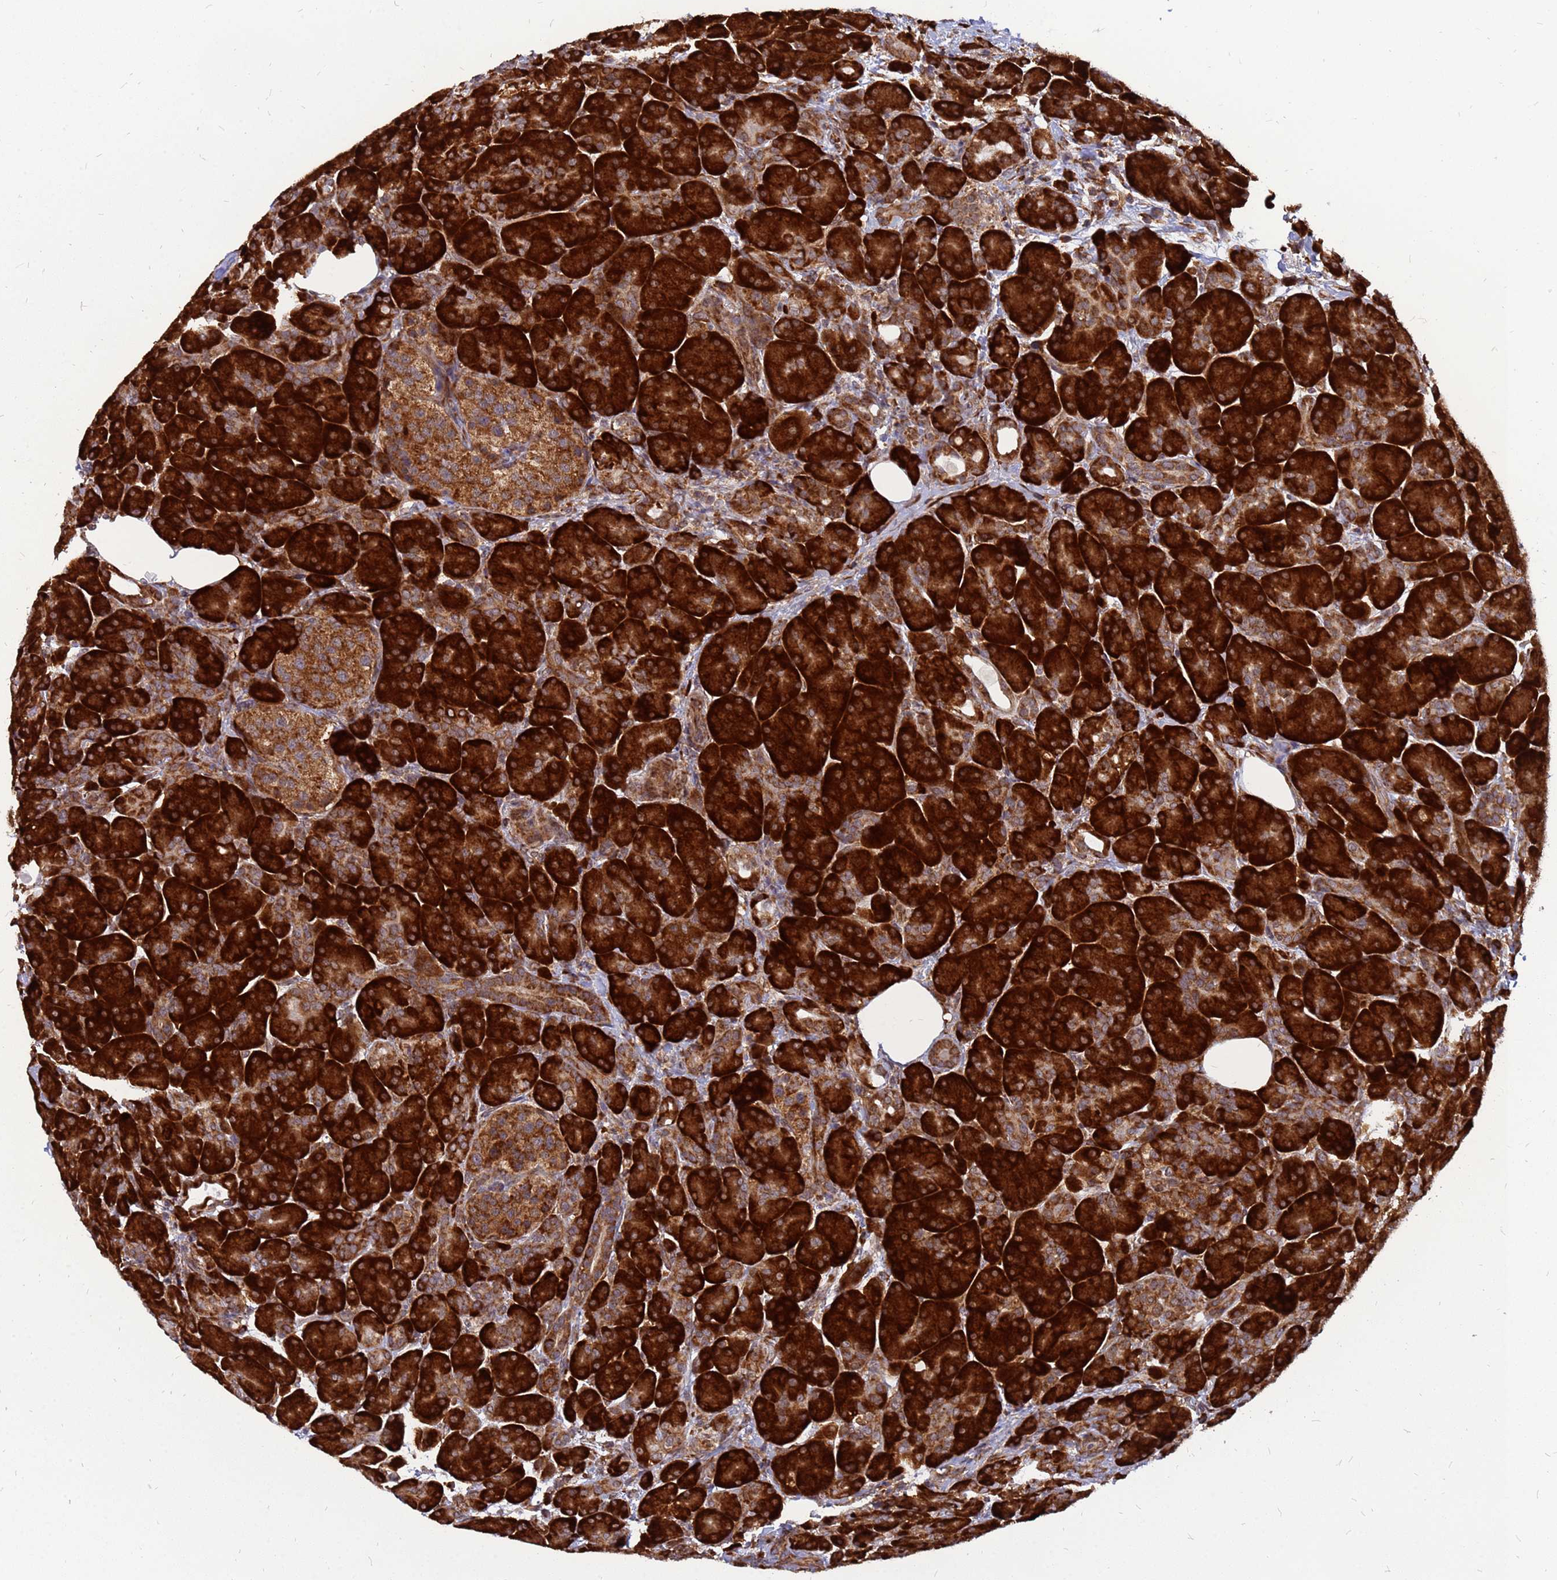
{"staining": {"intensity": "strong", "quantity": ">75%", "location": "cytoplasmic/membranous"}, "tissue": "pancreas", "cell_type": "Exocrine glandular cells", "image_type": "normal", "snomed": [{"axis": "morphology", "description": "Normal tissue, NOS"}, {"axis": "topography", "description": "Pancreas"}], "caption": "Protein expression analysis of benign human pancreas reveals strong cytoplasmic/membranous expression in about >75% of exocrine glandular cells. The staining was performed using DAB (3,3'-diaminobenzidine) to visualize the protein expression in brown, while the nuclei were stained in blue with hematoxylin (Magnification: 20x).", "gene": "RPL8", "patient": {"sex": "male", "age": 63}}